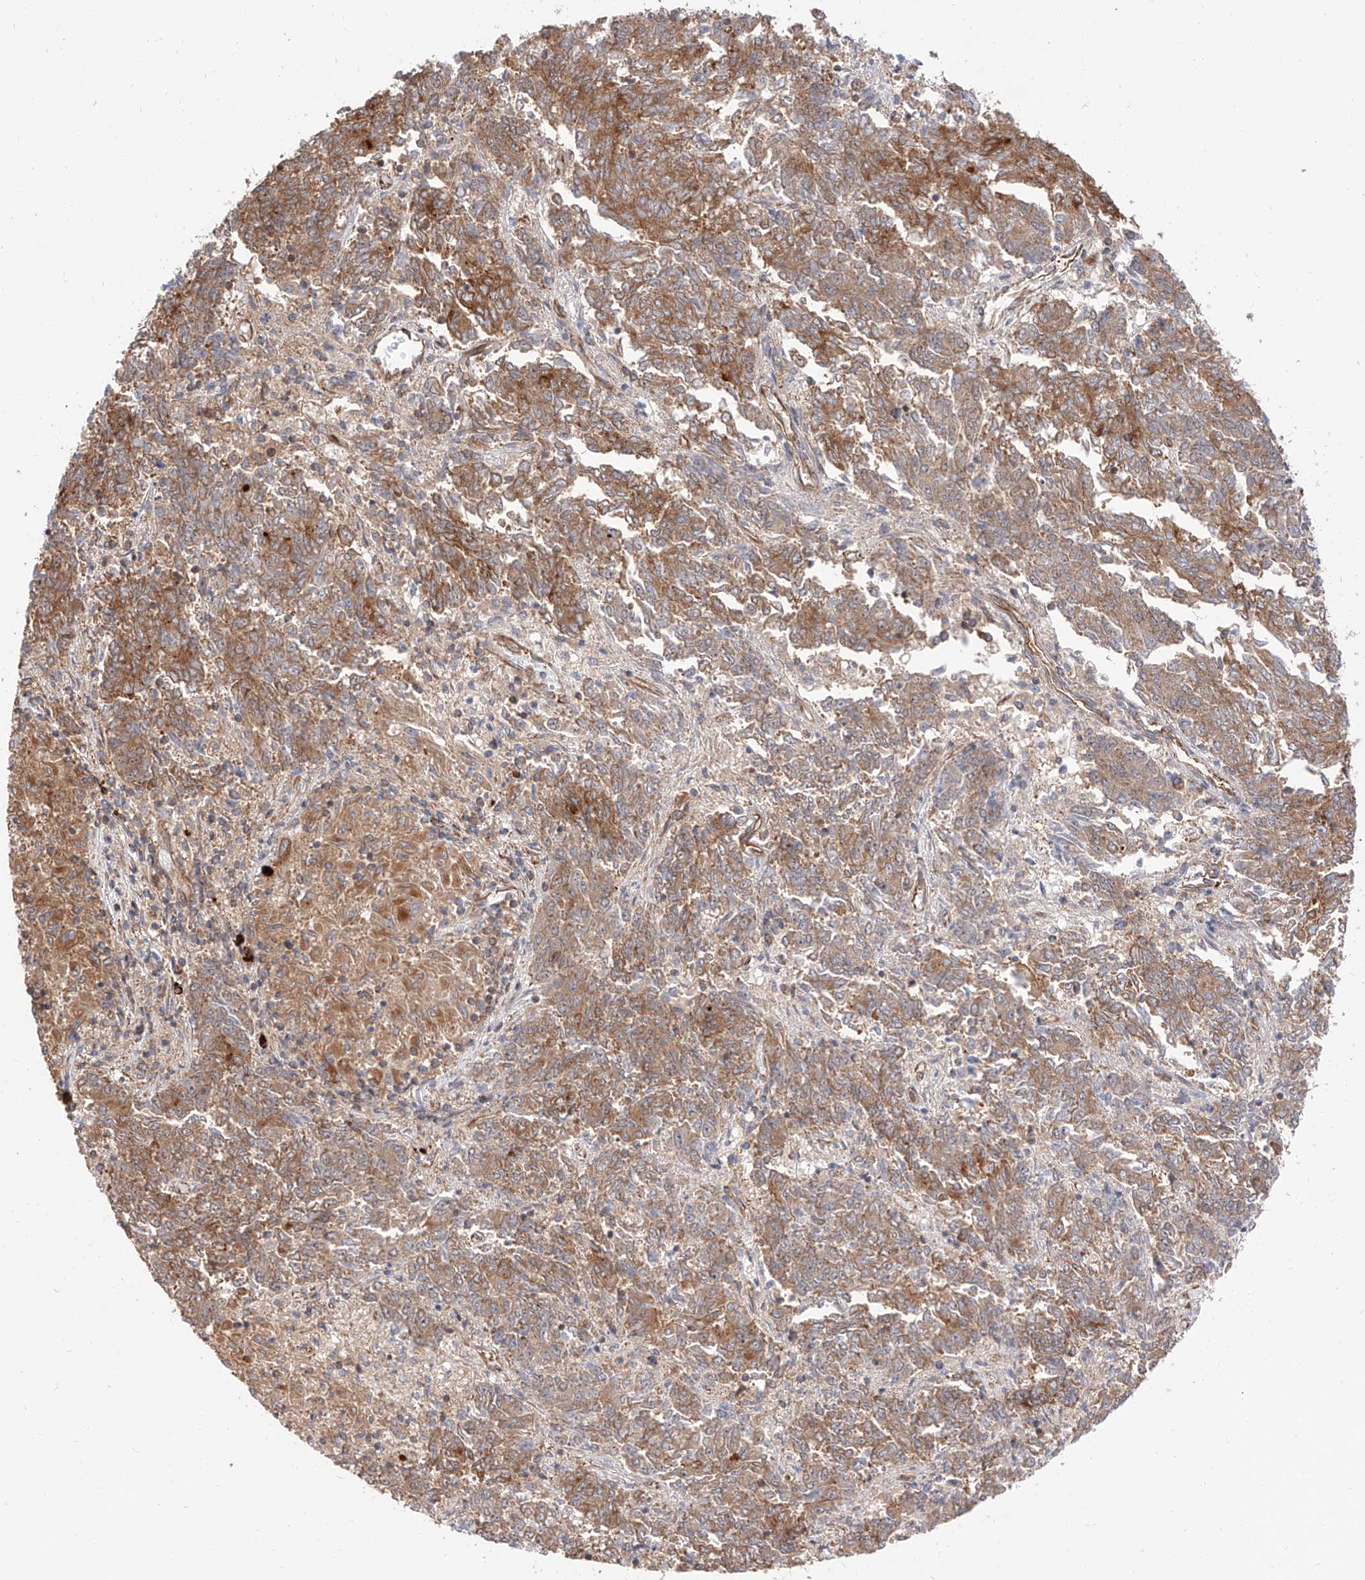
{"staining": {"intensity": "moderate", "quantity": ">75%", "location": "cytoplasmic/membranous"}, "tissue": "endometrial cancer", "cell_type": "Tumor cells", "image_type": "cancer", "snomed": [{"axis": "morphology", "description": "Adenocarcinoma, NOS"}, {"axis": "topography", "description": "Endometrium"}], "caption": "Protein expression analysis of endometrial cancer reveals moderate cytoplasmic/membranous expression in about >75% of tumor cells.", "gene": "ISCA2", "patient": {"sex": "female", "age": 80}}